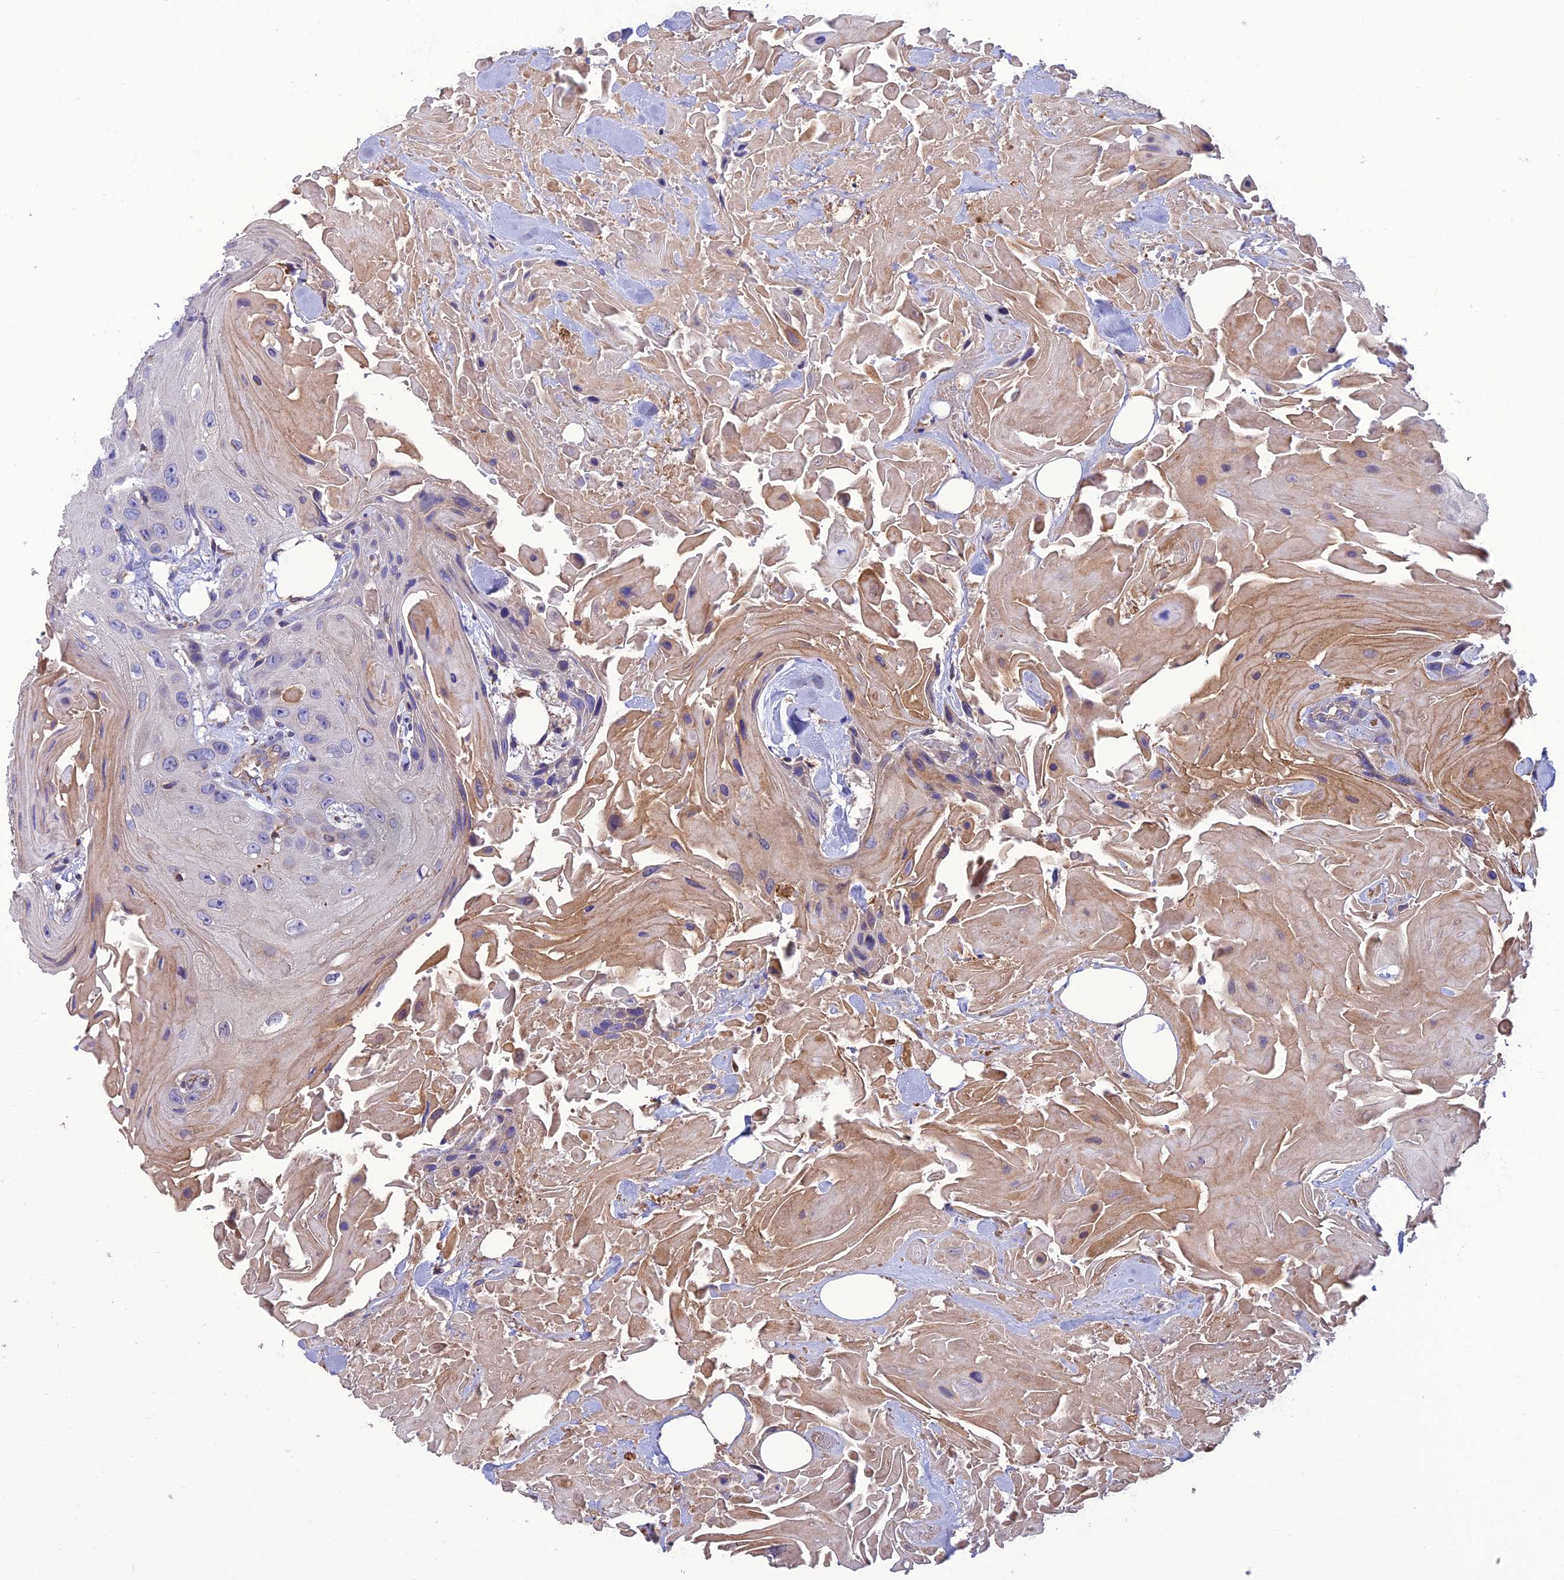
{"staining": {"intensity": "negative", "quantity": "none", "location": "none"}, "tissue": "head and neck cancer", "cell_type": "Tumor cells", "image_type": "cancer", "snomed": [{"axis": "morphology", "description": "Squamous cell carcinoma, NOS"}, {"axis": "topography", "description": "Head-Neck"}], "caption": "An immunohistochemistry (IHC) photomicrograph of head and neck cancer is shown. There is no staining in tumor cells of head and neck cancer.", "gene": "MIOS", "patient": {"sex": "male", "age": 81}}